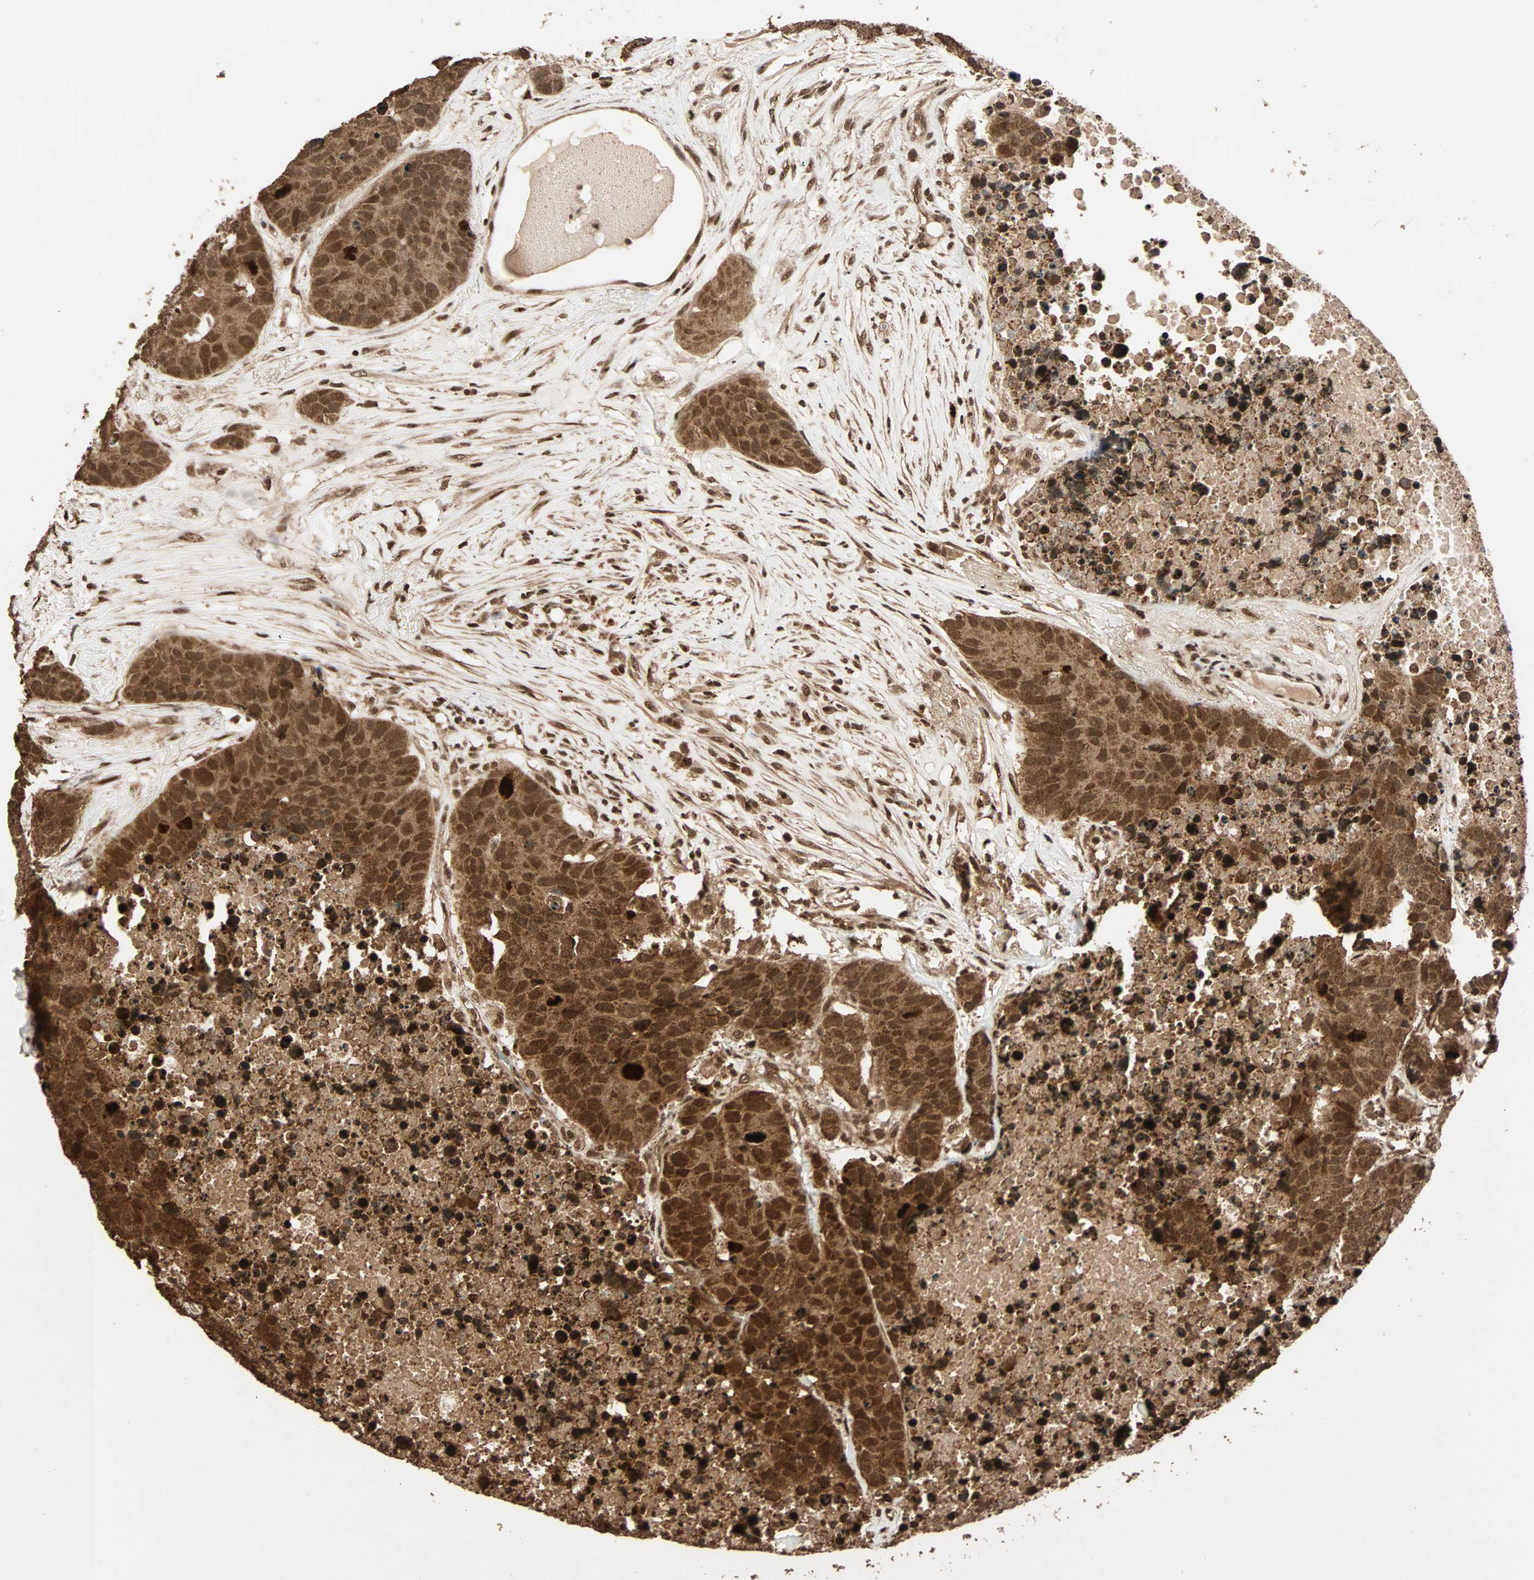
{"staining": {"intensity": "strong", "quantity": ">75%", "location": "cytoplasmic/membranous,nuclear"}, "tissue": "carcinoid", "cell_type": "Tumor cells", "image_type": "cancer", "snomed": [{"axis": "morphology", "description": "Carcinoid, malignant, NOS"}, {"axis": "topography", "description": "Lung"}], "caption": "Protein analysis of carcinoid (malignant) tissue demonstrates strong cytoplasmic/membranous and nuclear positivity in about >75% of tumor cells. (DAB IHC, brown staining for protein, blue staining for nuclei).", "gene": "ALKBH5", "patient": {"sex": "male", "age": 60}}